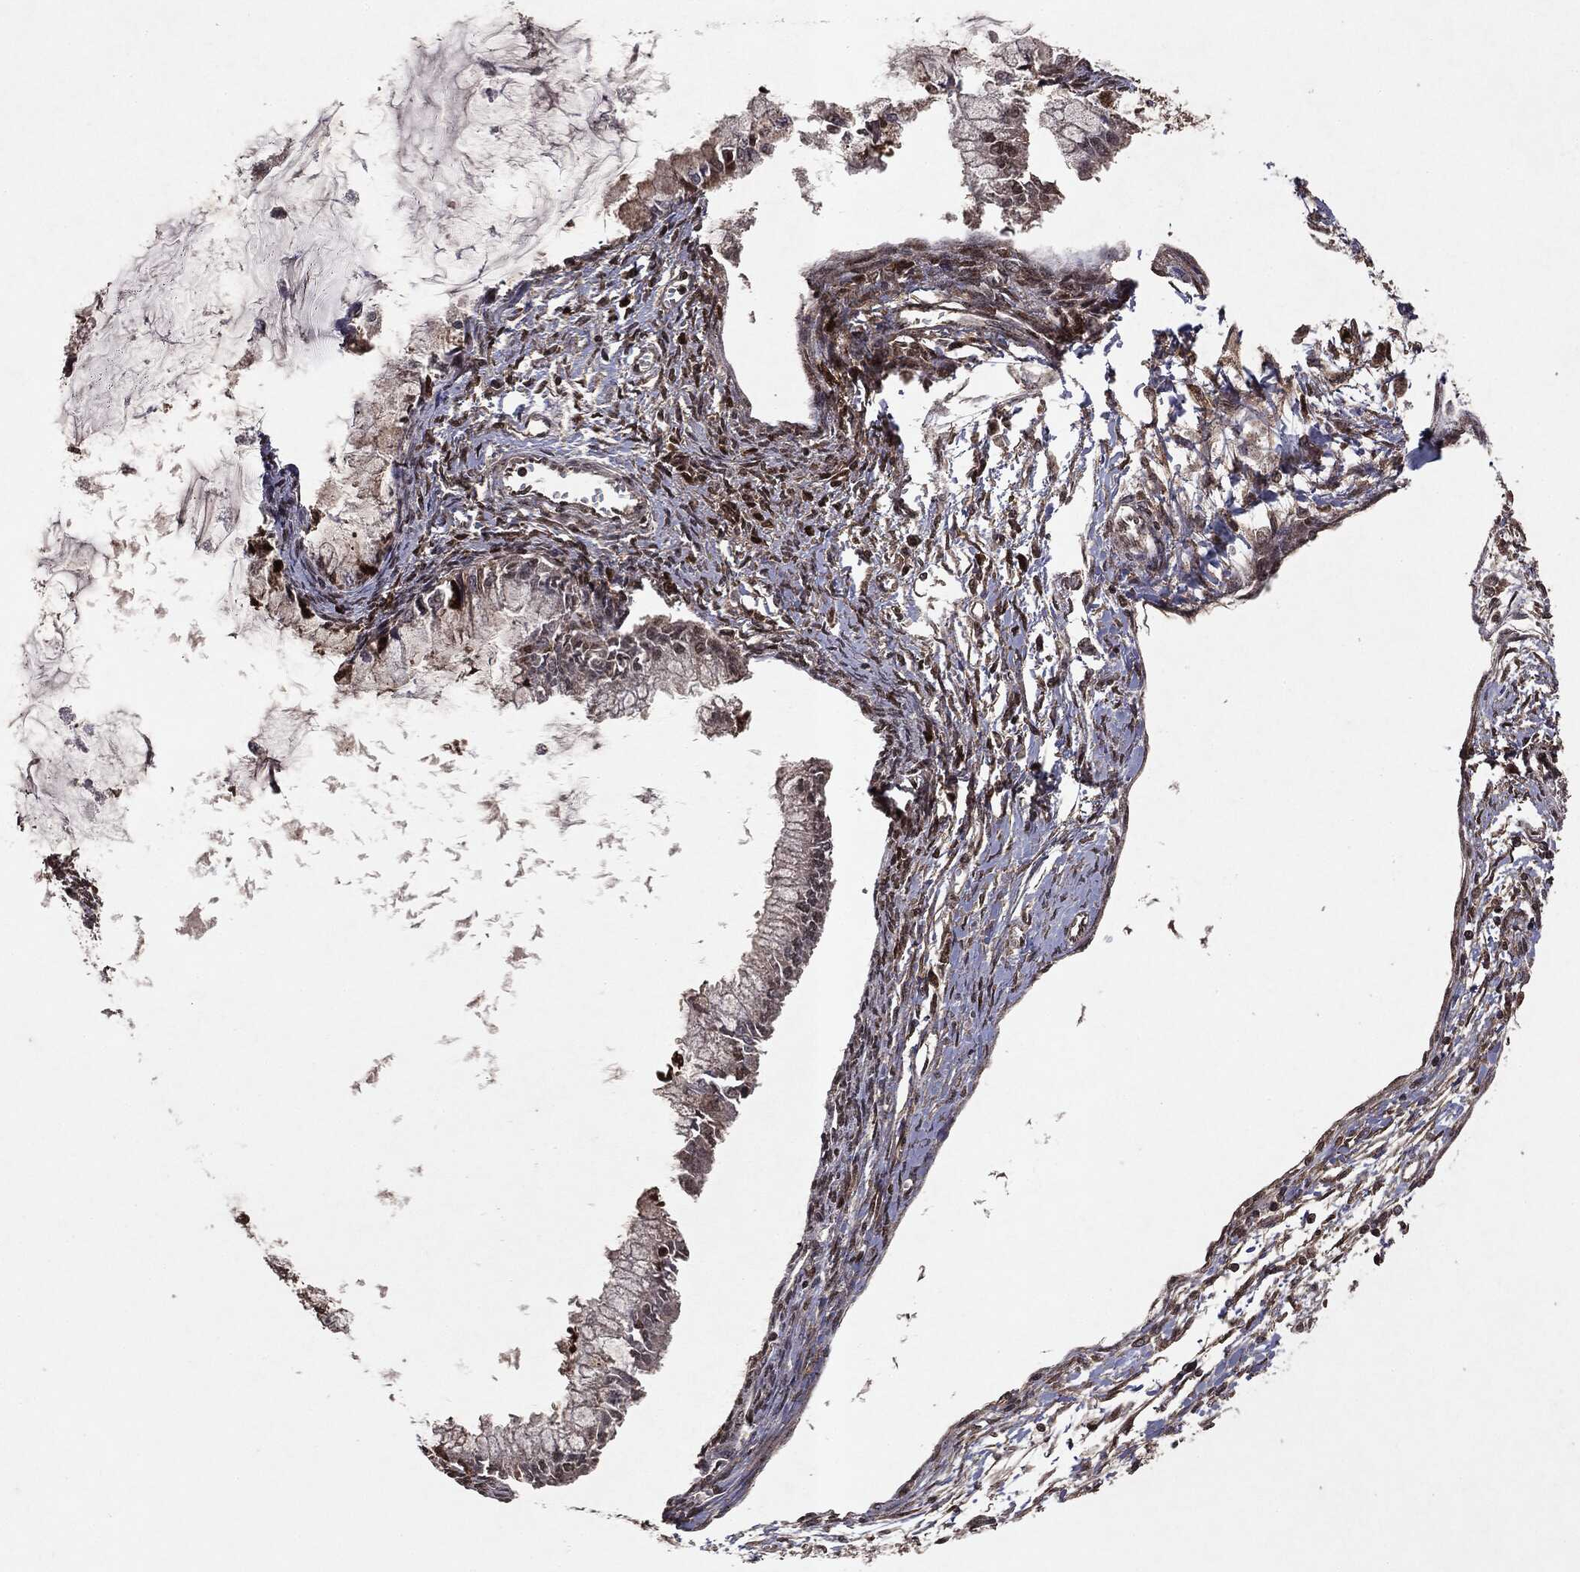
{"staining": {"intensity": "negative", "quantity": "none", "location": "none"}, "tissue": "ovarian cancer", "cell_type": "Tumor cells", "image_type": "cancer", "snomed": [{"axis": "morphology", "description": "Cystadenocarcinoma, mucinous, NOS"}, {"axis": "topography", "description": "Ovary"}], "caption": "Immunohistochemical staining of human mucinous cystadenocarcinoma (ovarian) shows no significant staining in tumor cells.", "gene": "PEBP1", "patient": {"sex": "female", "age": 34}}